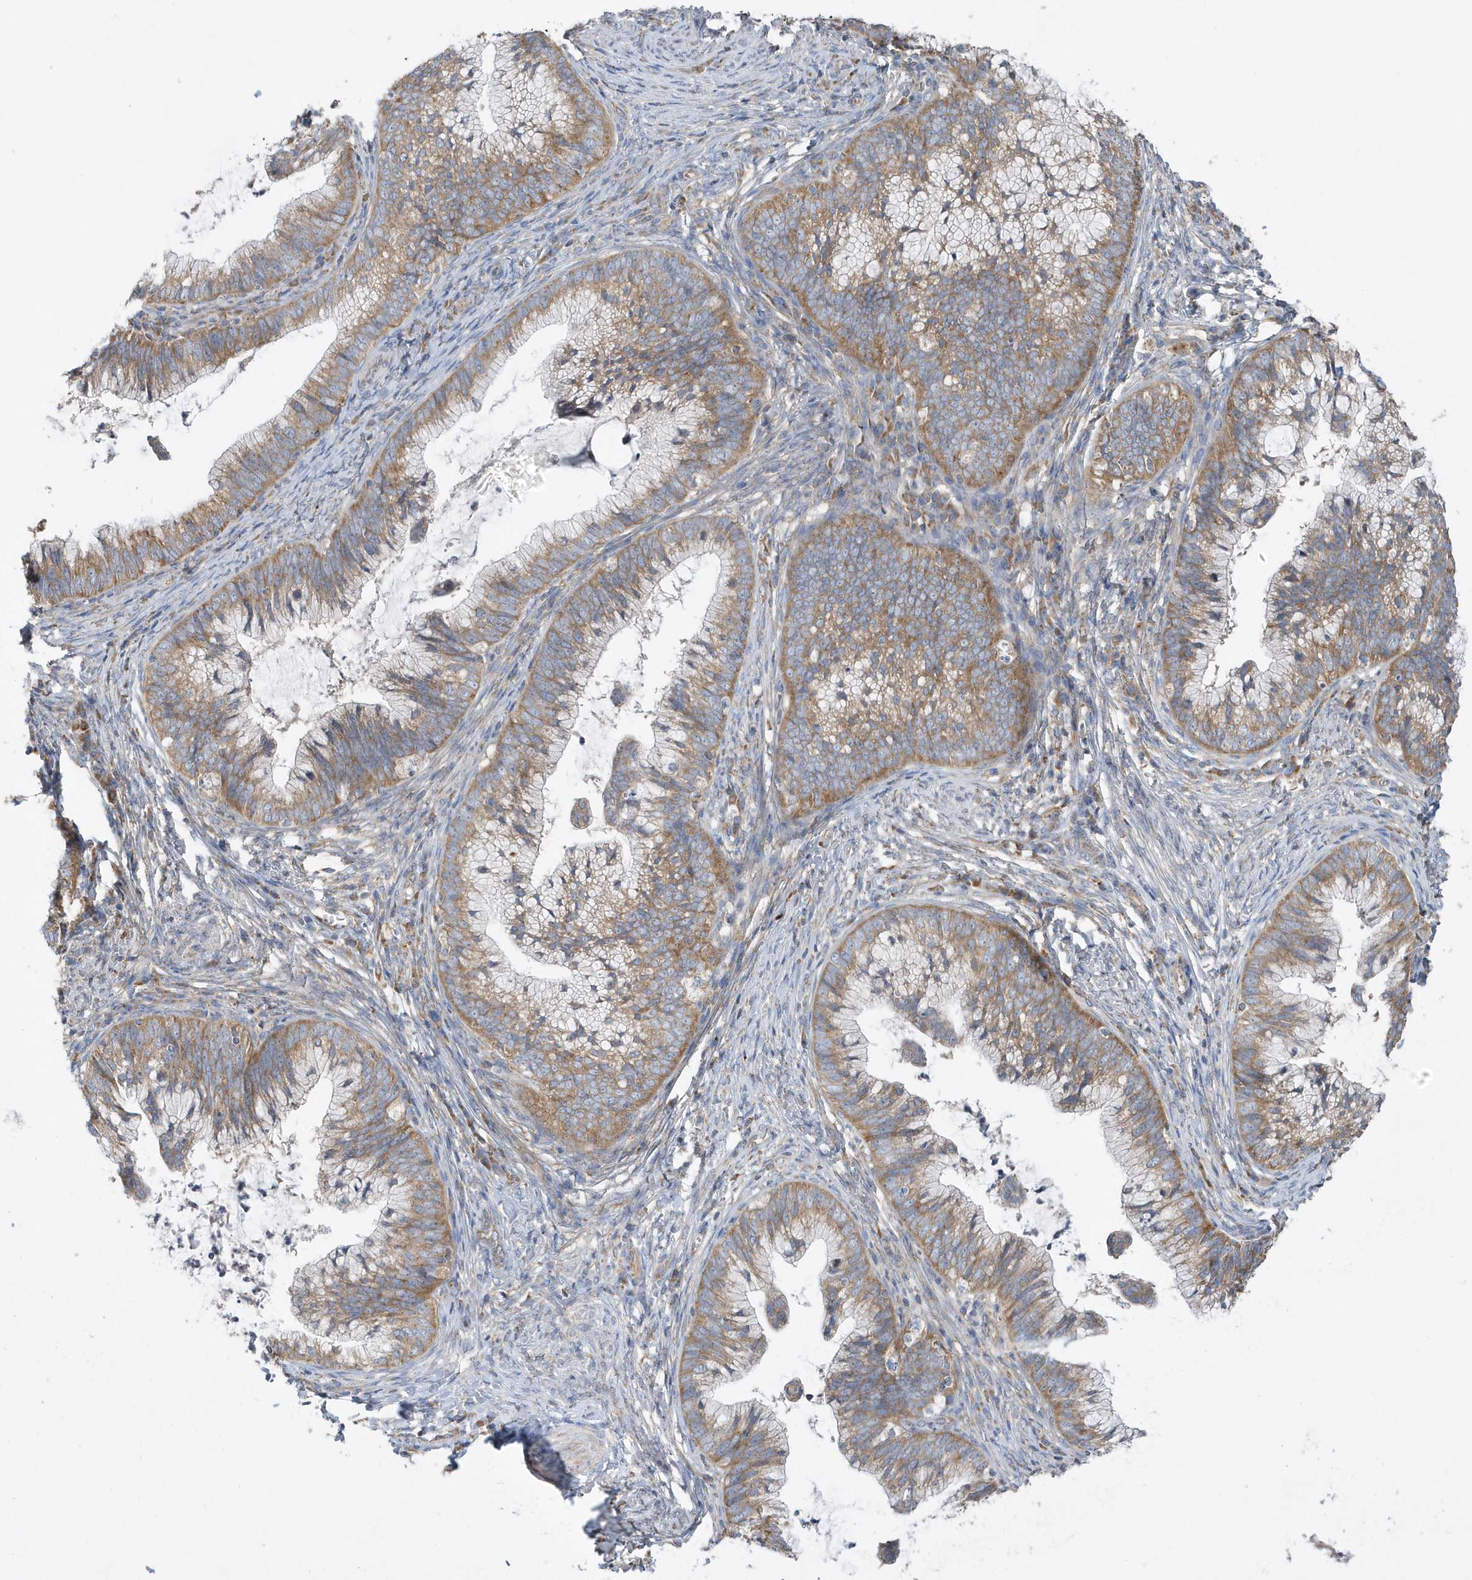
{"staining": {"intensity": "strong", "quantity": ">75%", "location": "cytoplasmic/membranous"}, "tissue": "cervical cancer", "cell_type": "Tumor cells", "image_type": "cancer", "snomed": [{"axis": "morphology", "description": "Adenocarcinoma, NOS"}, {"axis": "topography", "description": "Cervix"}], "caption": "Cervical adenocarcinoma tissue reveals strong cytoplasmic/membranous staining in approximately >75% of tumor cells, visualized by immunohistochemistry.", "gene": "SPATA5", "patient": {"sex": "female", "age": 36}}